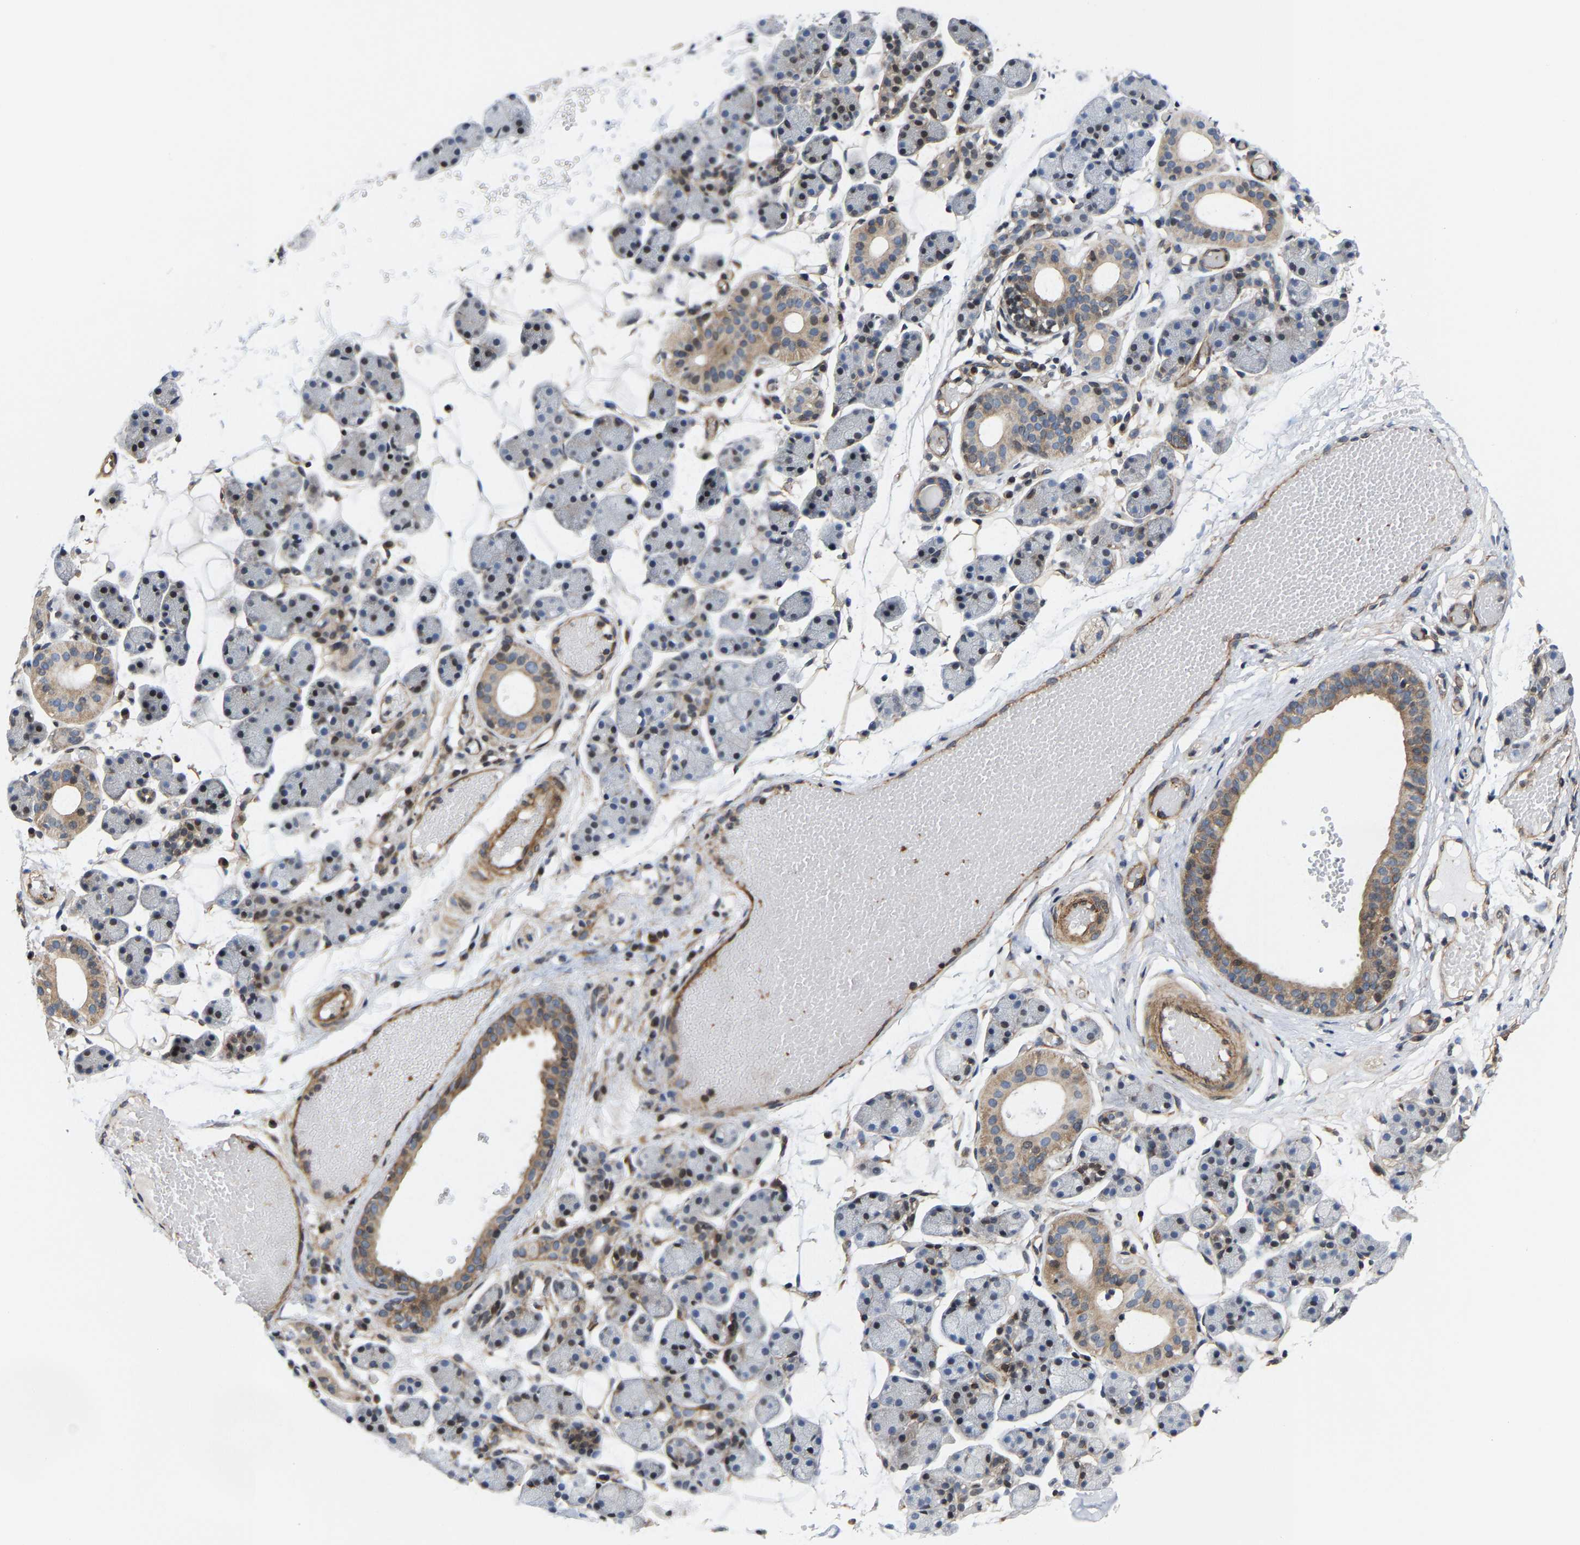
{"staining": {"intensity": "moderate", "quantity": "<25%", "location": "cytoplasmic/membranous"}, "tissue": "salivary gland", "cell_type": "Glandular cells", "image_type": "normal", "snomed": [{"axis": "morphology", "description": "Normal tissue, NOS"}, {"axis": "topography", "description": "Salivary gland"}], "caption": "Immunohistochemistry micrograph of normal salivary gland stained for a protein (brown), which exhibits low levels of moderate cytoplasmic/membranous positivity in about <25% of glandular cells.", "gene": "TGFB1I1", "patient": {"sex": "female", "age": 33}}